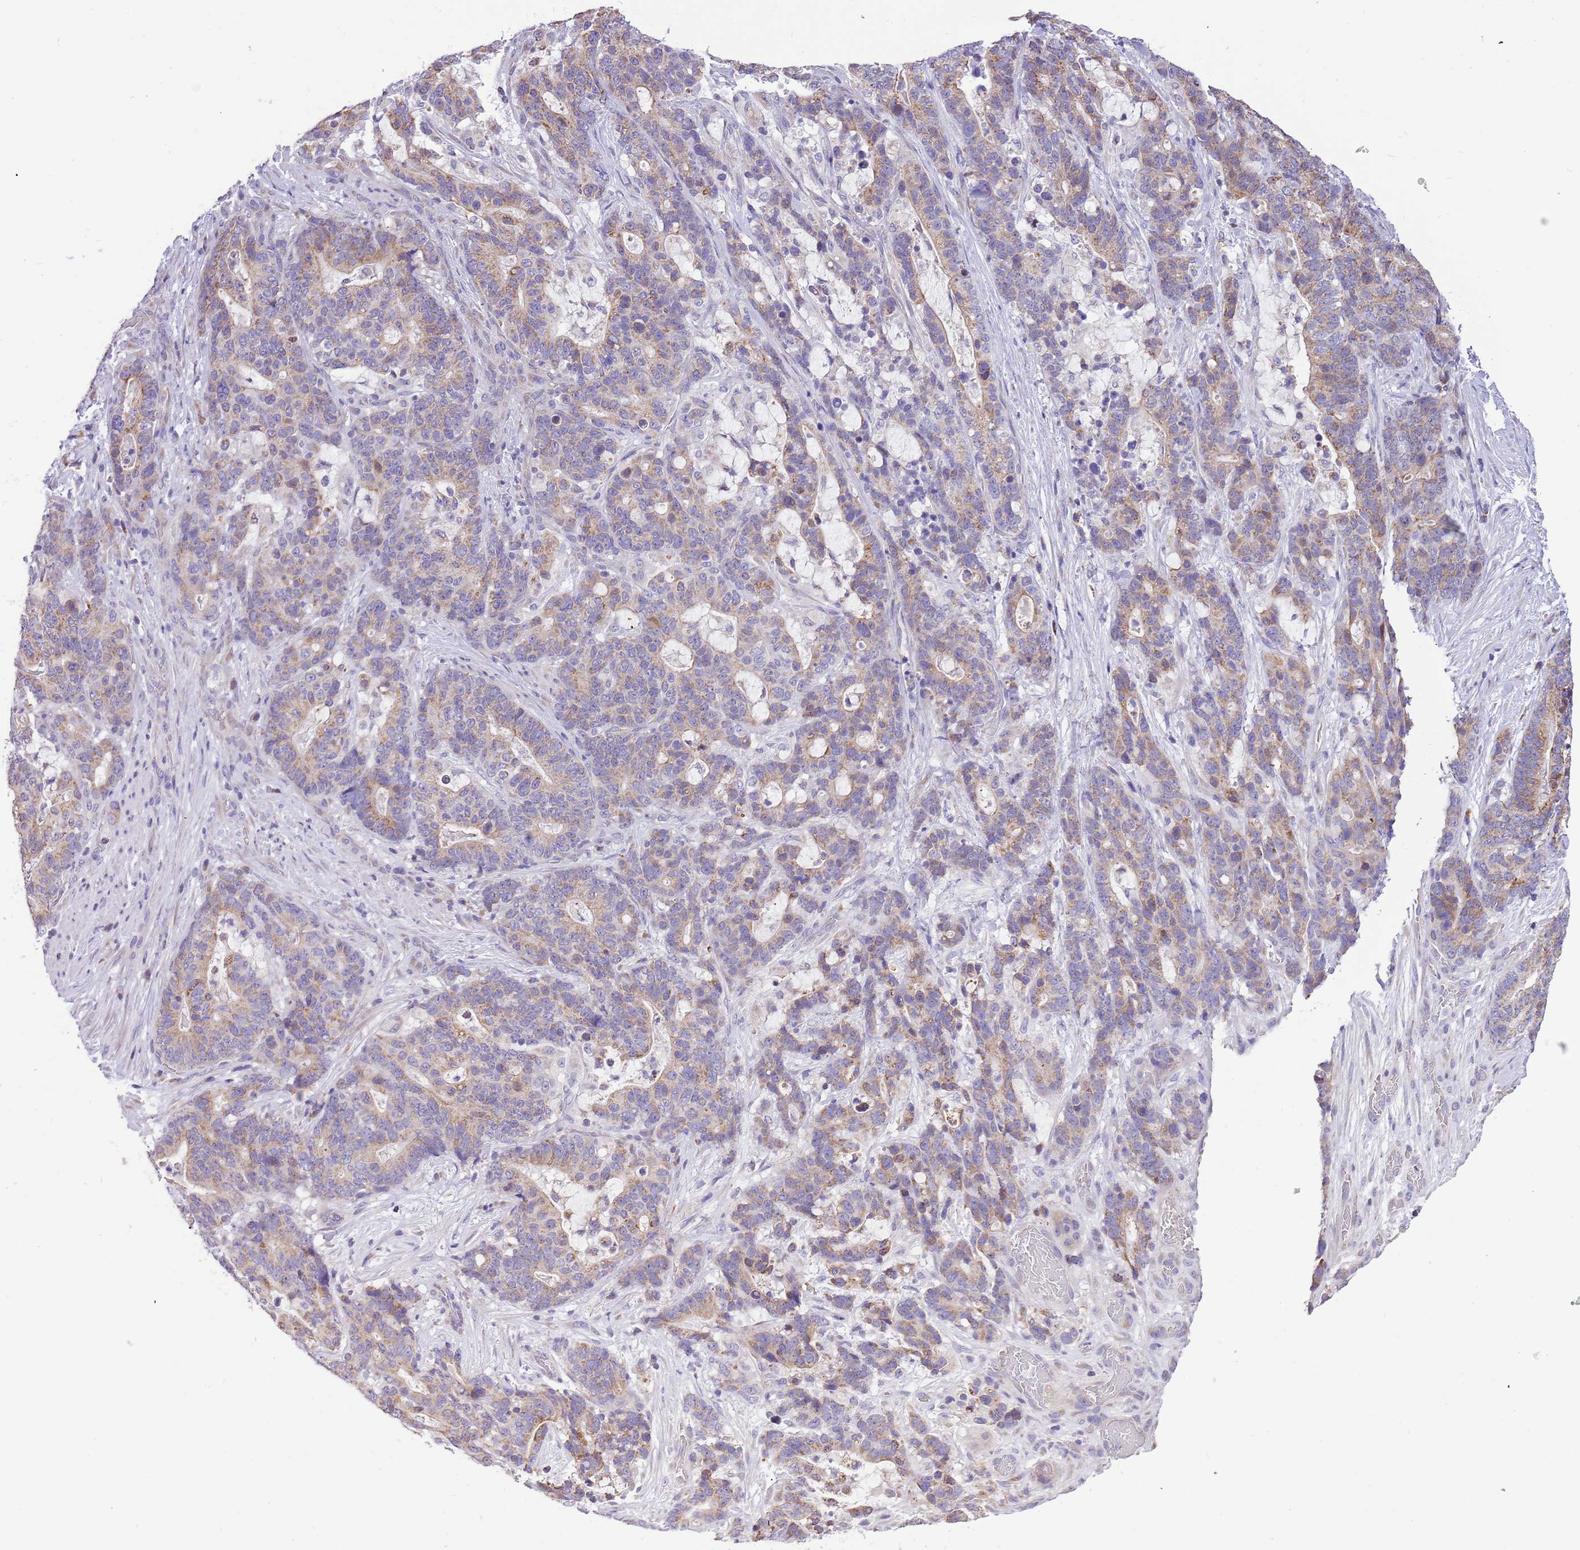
{"staining": {"intensity": "weak", "quantity": "25%-75%", "location": "cytoplasmic/membranous"}, "tissue": "stomach cancer", "cell_type": "Tumor cells", "image_type": "cancer", "snomed": [{"axis": "morphology", "description": "Normal tissue, NOS"}, {"axis": "morphology", "description": "Adenocarcinoma, NOS"}, {"axis": "topography", "description": "Stomach"}], "caption": "Weak cytoplasmic/membranous staining is seen in approximately 25%-75% of tumor cells in stomach cancer (adenocarcinoma).", "gene": "COX17", "patient": {"sex": "female", "age": 64}}